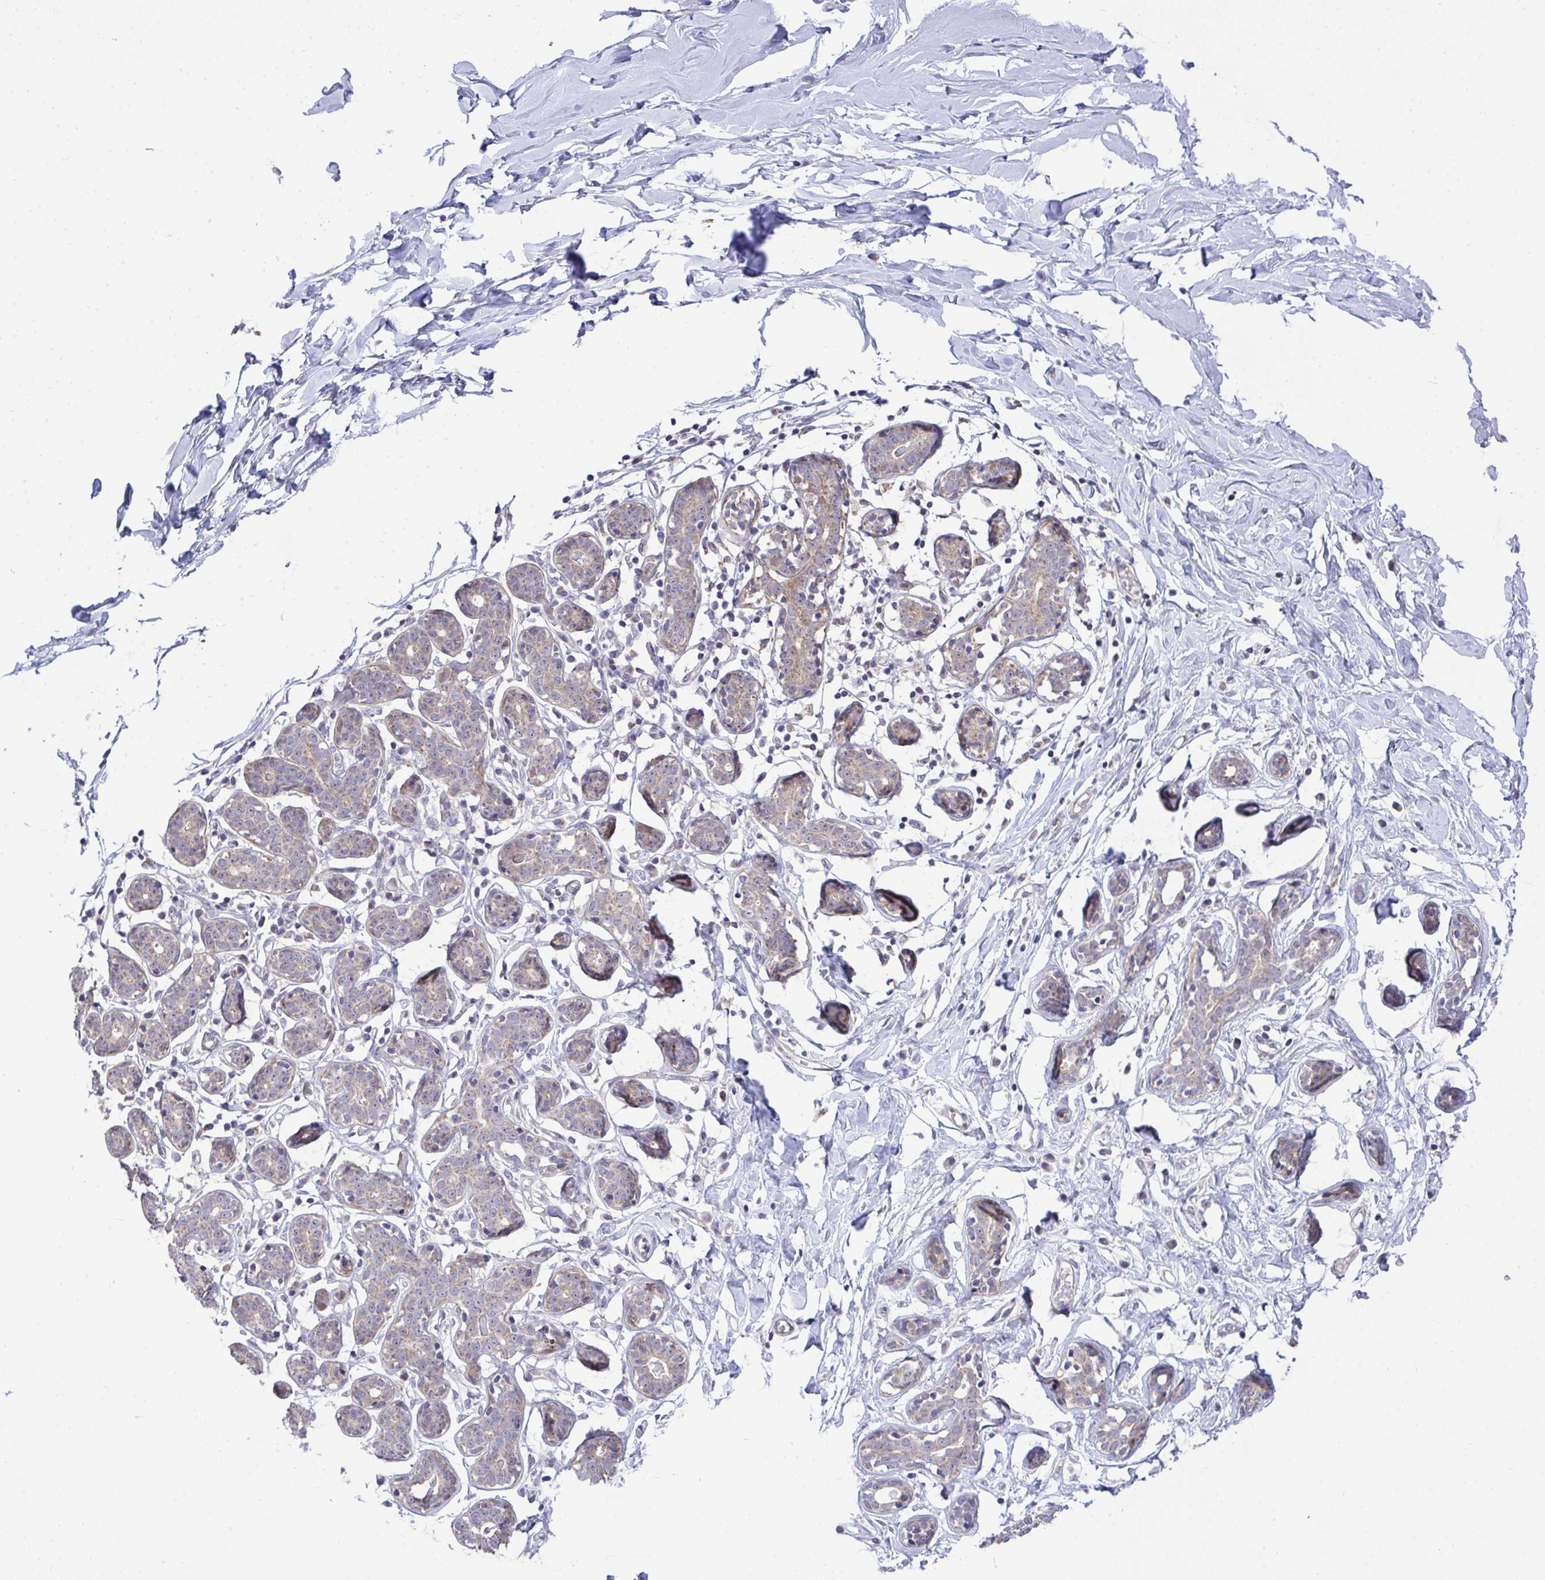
{"staining": {"intensity": "negative", "quantity": "none", "location": "none"}, "tissue": "breast", "cell_type": "Adipocytes", "image_type": "normal", "snomed": [{"axis": "morphology", "description": "Normal tissue, NOS"}, {"axis": "topography", "description": "Breast"}], "caption": "Immunohistochemistry (IHC) micrograph of unremarkable breast stained for a protein (brown), which demonstrates no positivity in adipocytes.", "gene": "XAF1", "patient": {"sex": "female", "age": 27}}